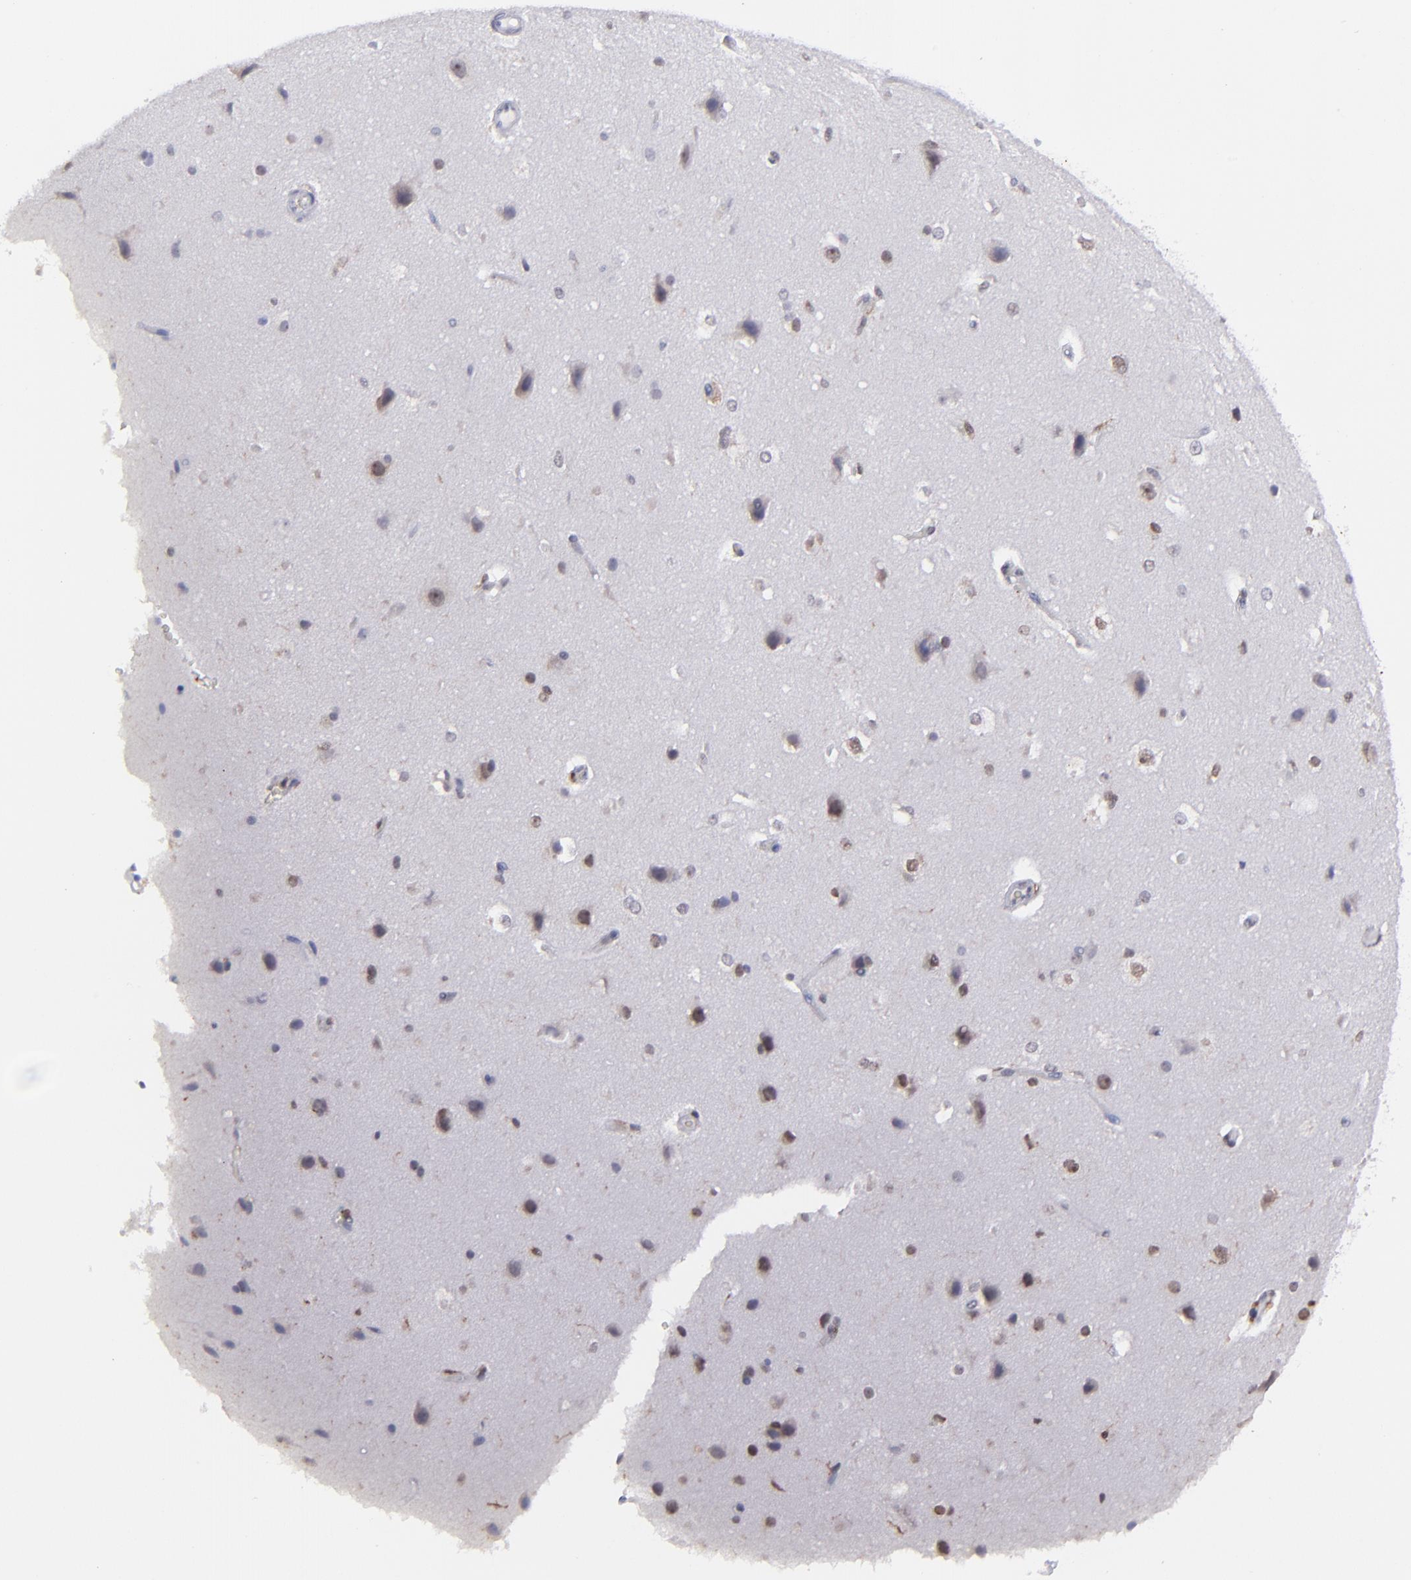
{"staining": {"intensity": "negative", "quantity": "none", "location": "none"}, "tissue": "cerebral cortex", "cell_type": "Endothelial cells", "image_type": "normal", "snomed": [{"axis": "morphology", "description": "Normal tissue, NOS"}, {"axis": "topography", "description": "Cerebral cortex"}], "caption": "IHC histopathology image of benign cerebral cortex stained for a protein (brown), which exhibits no positivity in endothelial cells. The staining is performed using DAB brown chromogen with nuclei counter-stained in using hematoxylin.", "gene": "NCF2", "patient": {"sex": "female", "age": 45}}